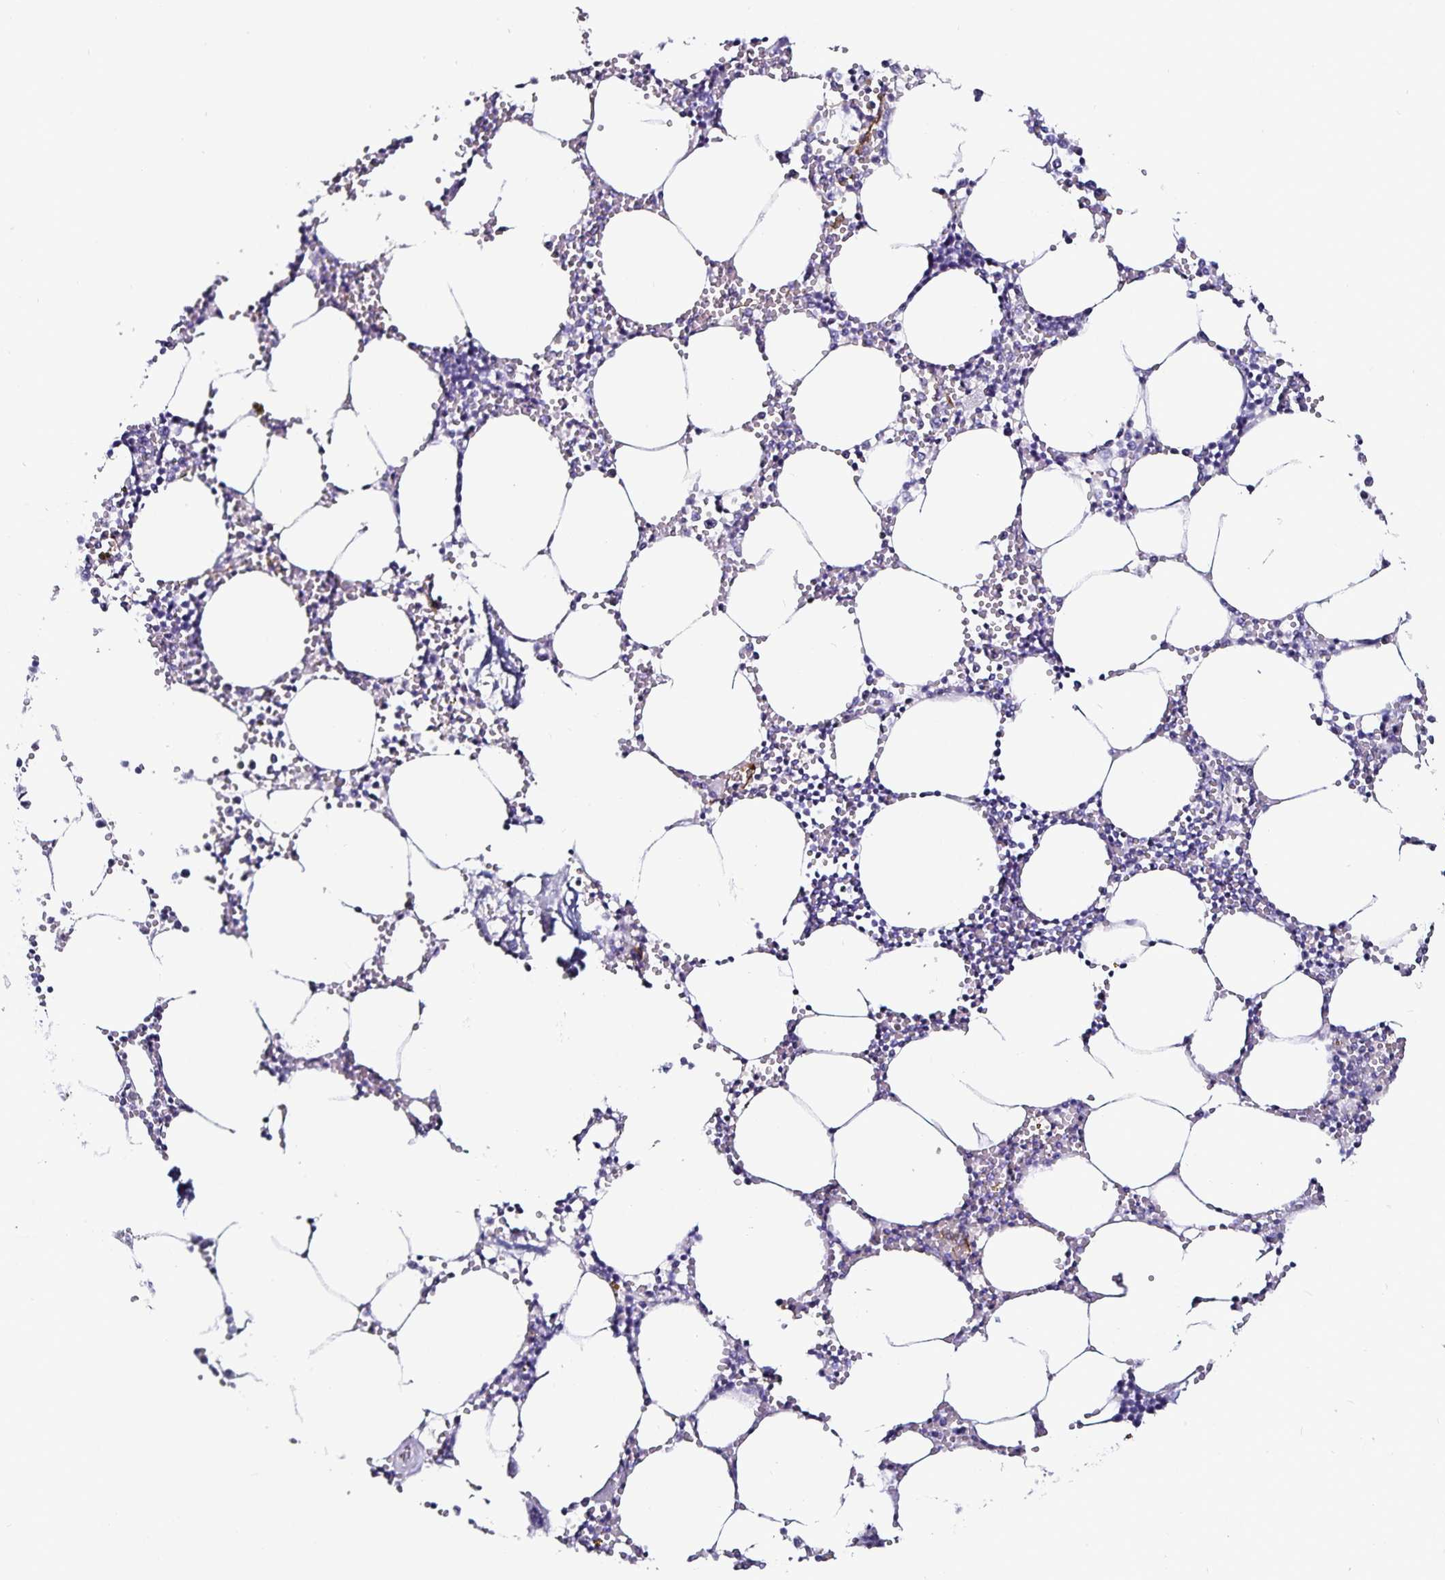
{"staining": {"intensity": "negative", "quantity": "none", "location": "none"}, "tissue": "bone marrow", "cell_type": "Hematopoietic cells", "image_type": "normal", "snomed": [{"axis": "morphology", "description": "Normal tissue, NOS"}, {"axis": "topography", "description": "Bone marrow"}], "caption": "A high-resolution micrograph shows IHC staining of normal bone marrow, which demonstrates no significant positivity in hematopoietic cells.", "gene": "TSPAN7", "patient": {"sex": "male", "age": 54}}